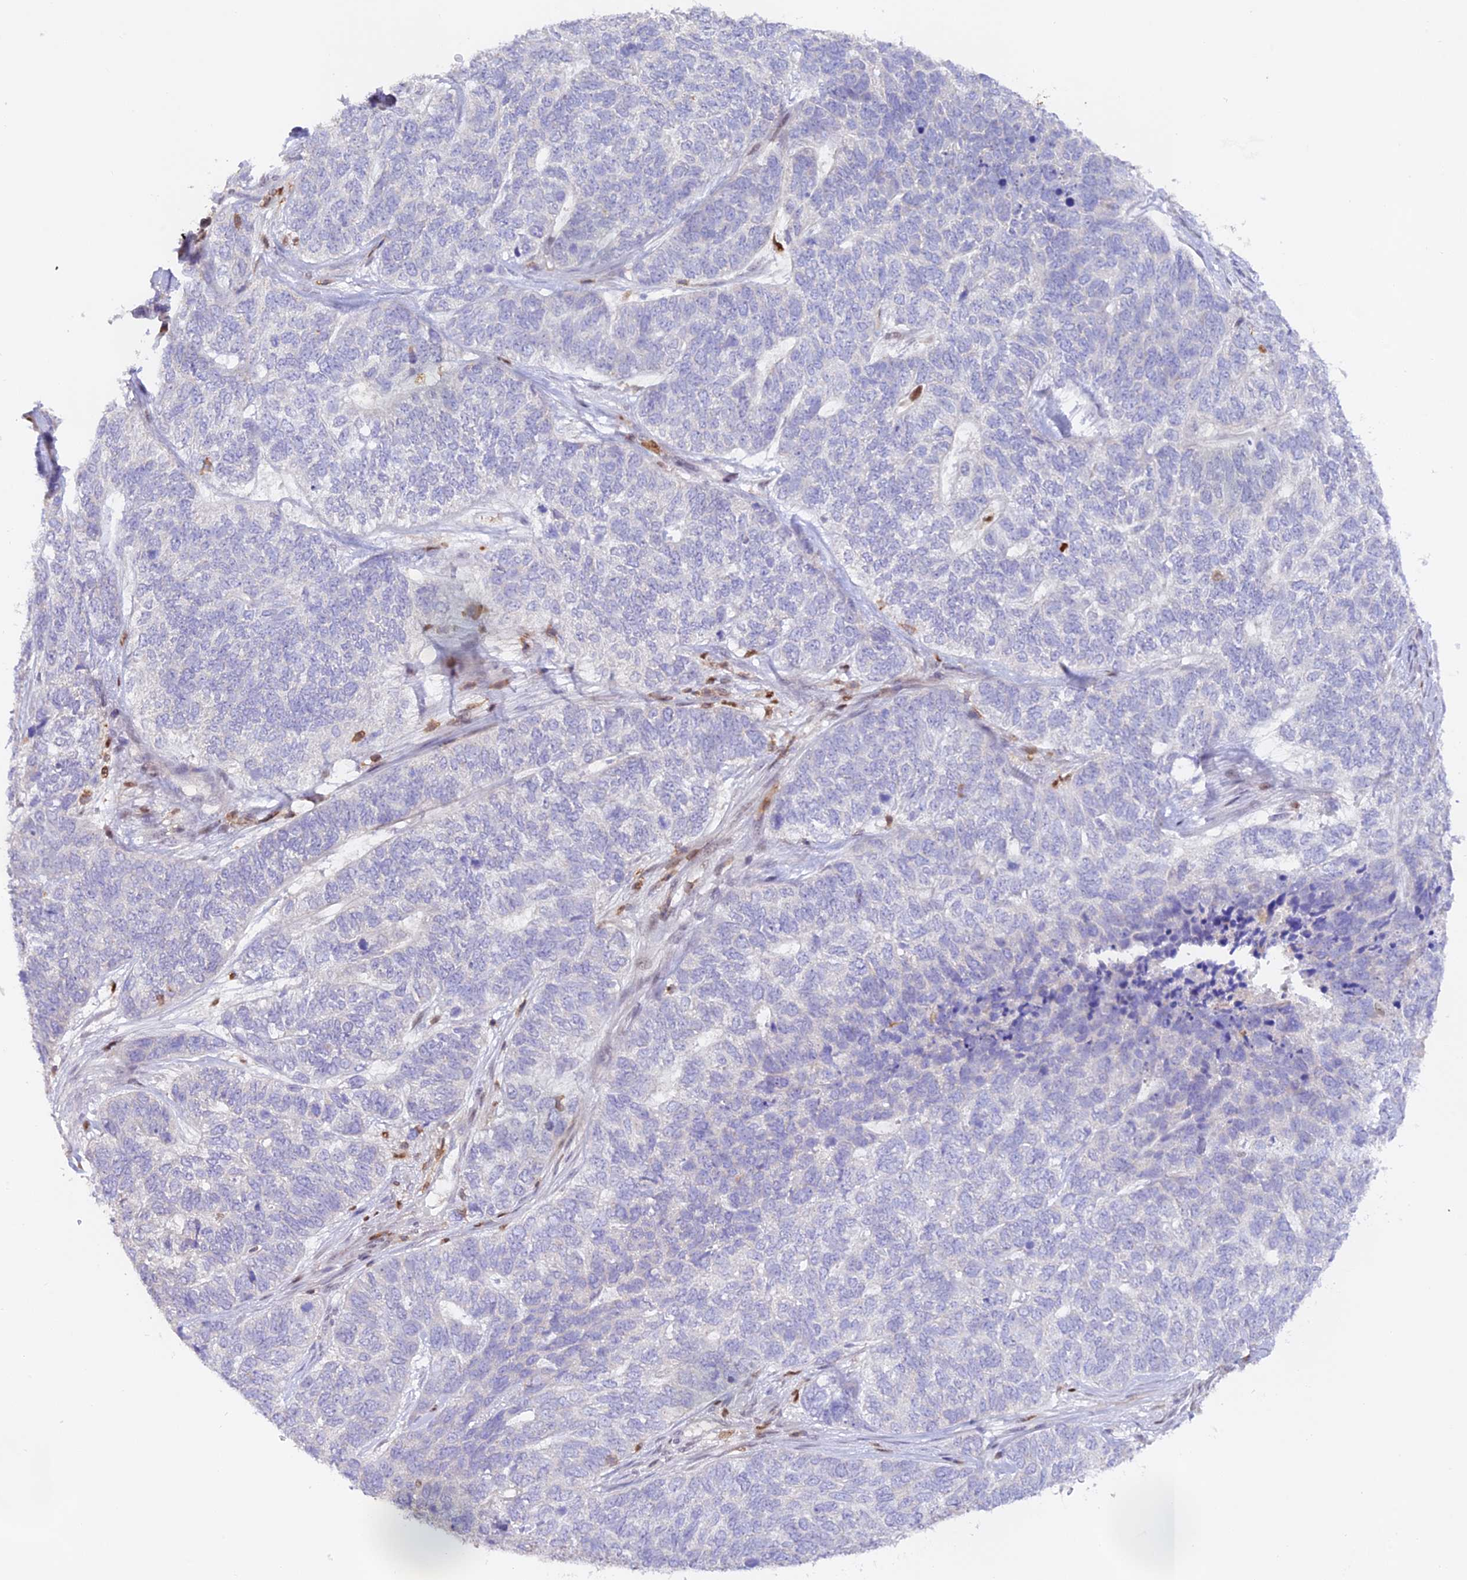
{"staining": {"intensity": "negative", "quantity": "none", "location": "none"}, "tissue": "skin cancer", "cell_type": "Tumor cells", "image_type": "cancer", "snomed": [{"axis": "morphology", "description": "Basal cell carcinoma"}, {"axis": "topography", "description": "Skin"}], "caption": "This is an immunohistochemistry (IHC) image of human basal cell carcinoma (skin). There is no staining in tumor cells.", "gene": "DENND1C", "patient": {"sex": "female", "age": 65}}